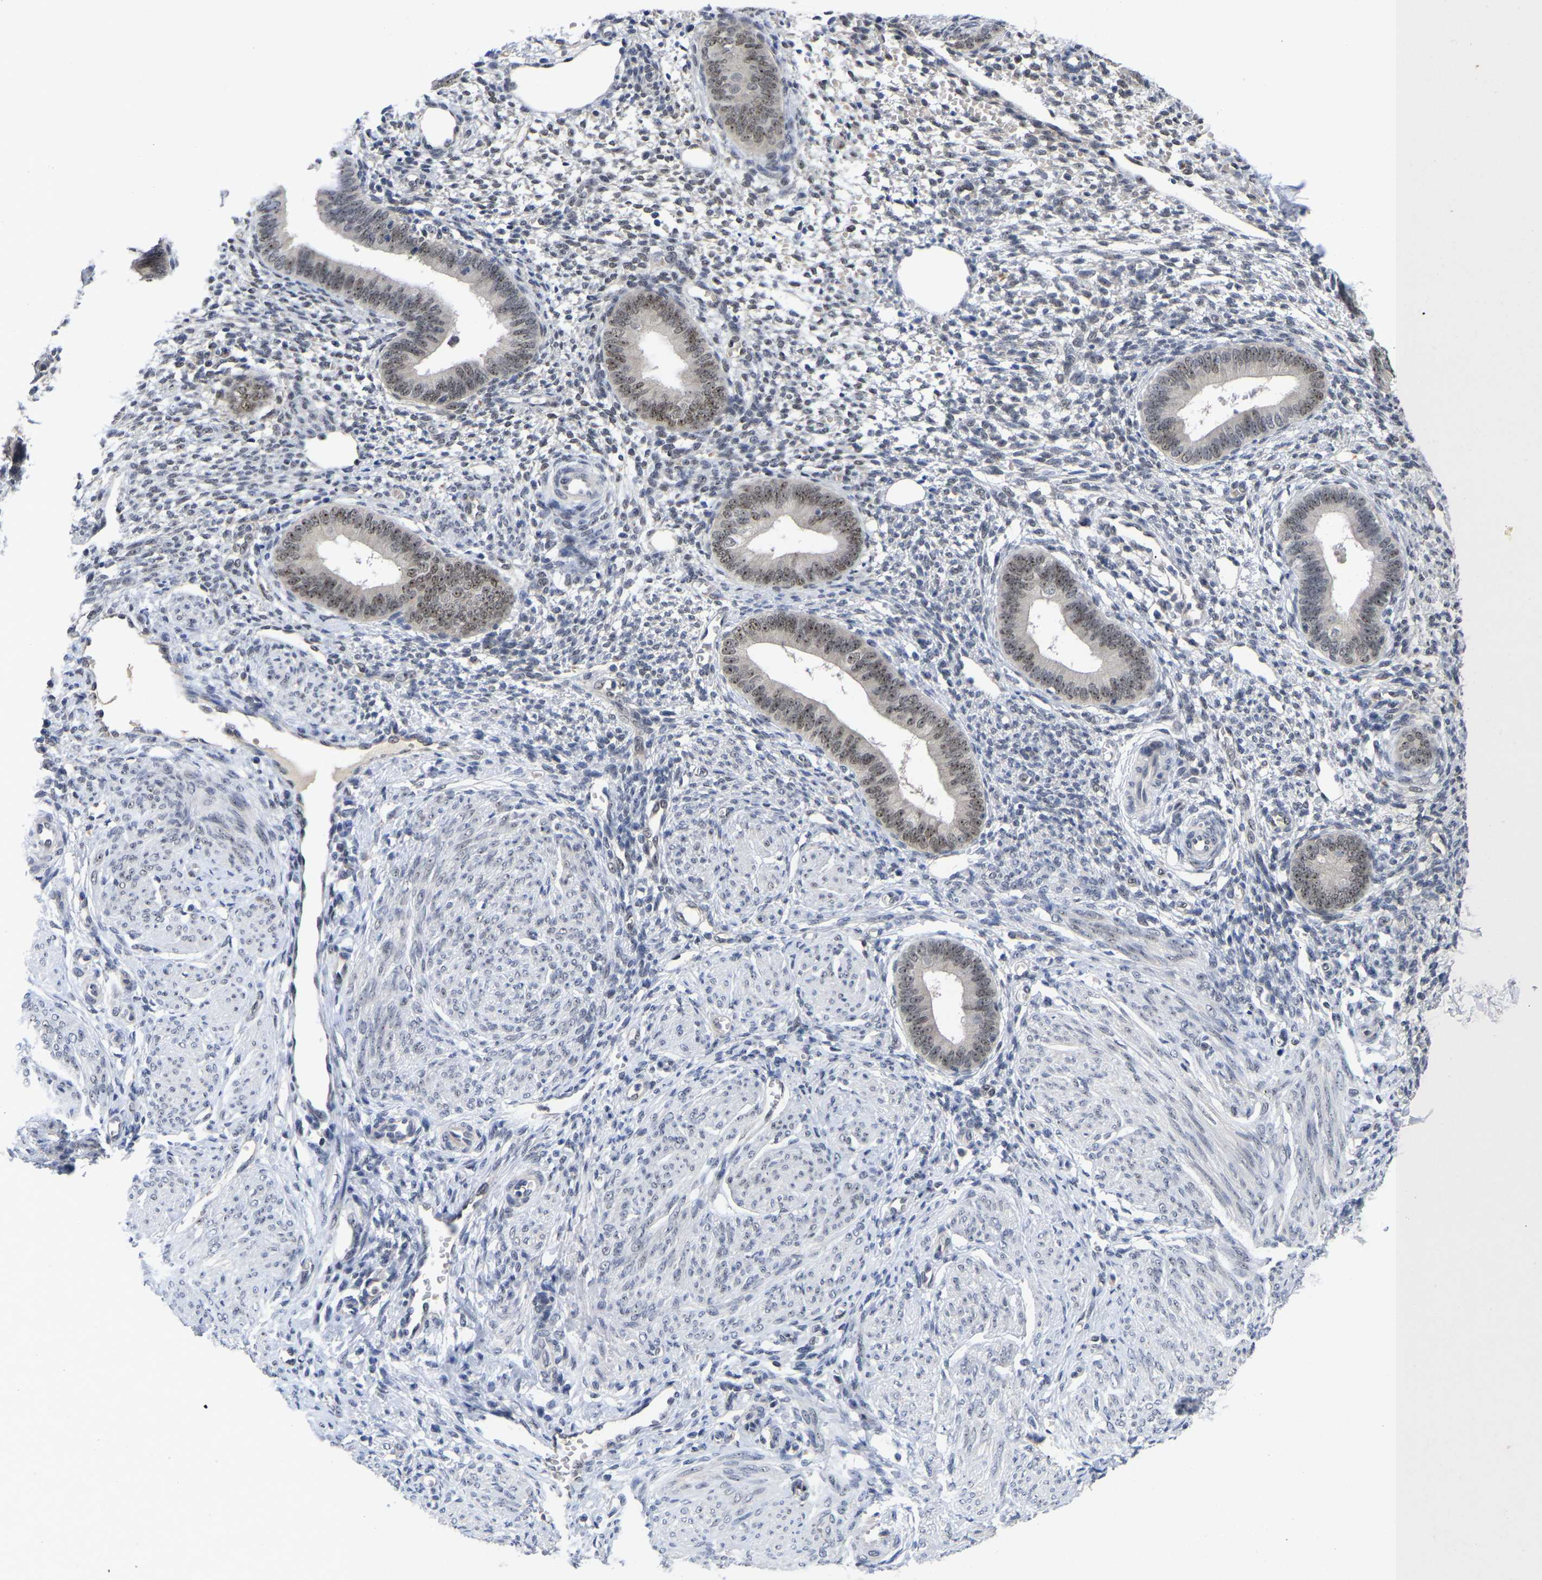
{"staining": {"intensity": "weak", "quantity": "<25%", "location": "nuclear"}, "tissue": "endometrium", "cell_type": "Cells in endometrial stroma", "image_type": "normal", "snomed": [{"axis": "morphology", "description": "Normal tissue, NOS"}, {"axis": "topography", "description": "Endometrium"}], "caption": "The immunohistochemistry image has no significant expression in cells in endometrial stroma of endometrium.", "gene": "NLE1", "patient": {"sex": "female", "age": 46}}